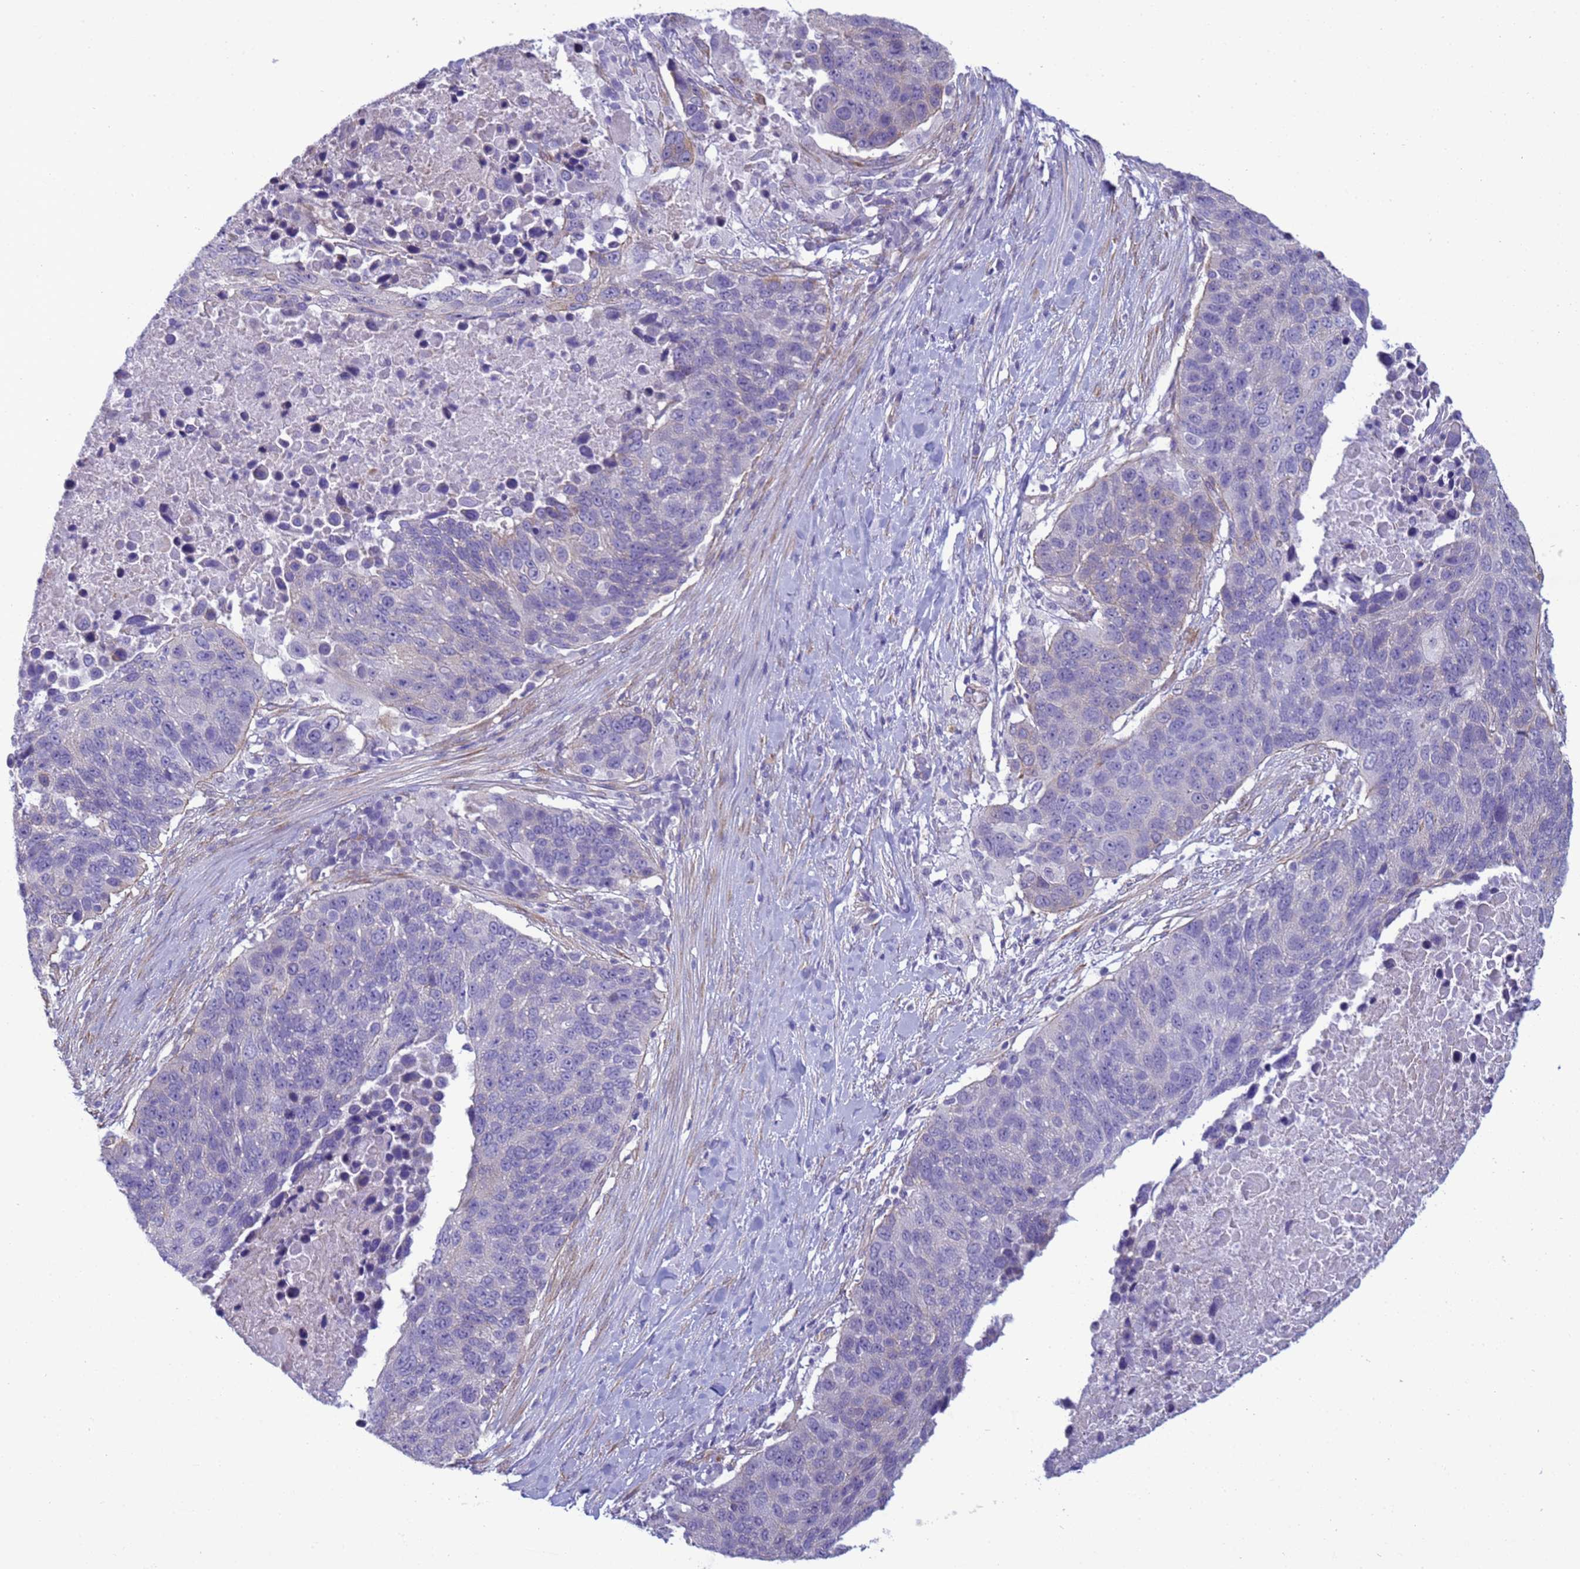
{"staining": {"intensity": "negative", "quantity": "none", "location": "none"}, "tissue": "lung cancer", "cell_type": "Tumor cells", "image_type": "cancer", "snomed": [{"axis": "morphology", "description": "Normal tissue, NOS"}, {"axis": "morphology", "description": "Squamous cell carcinoma, NOS"}, {"axis": "topography", "description": "Lymph node"}, {"axis": "topography", "description": "Lung"}], "caption": "Photomicrograph shows no significant protein staining in tumor cells of lung squamous cell carcinoma.", "gene": "ITGB4", "patient": {"sex": "male", "age": 66}}